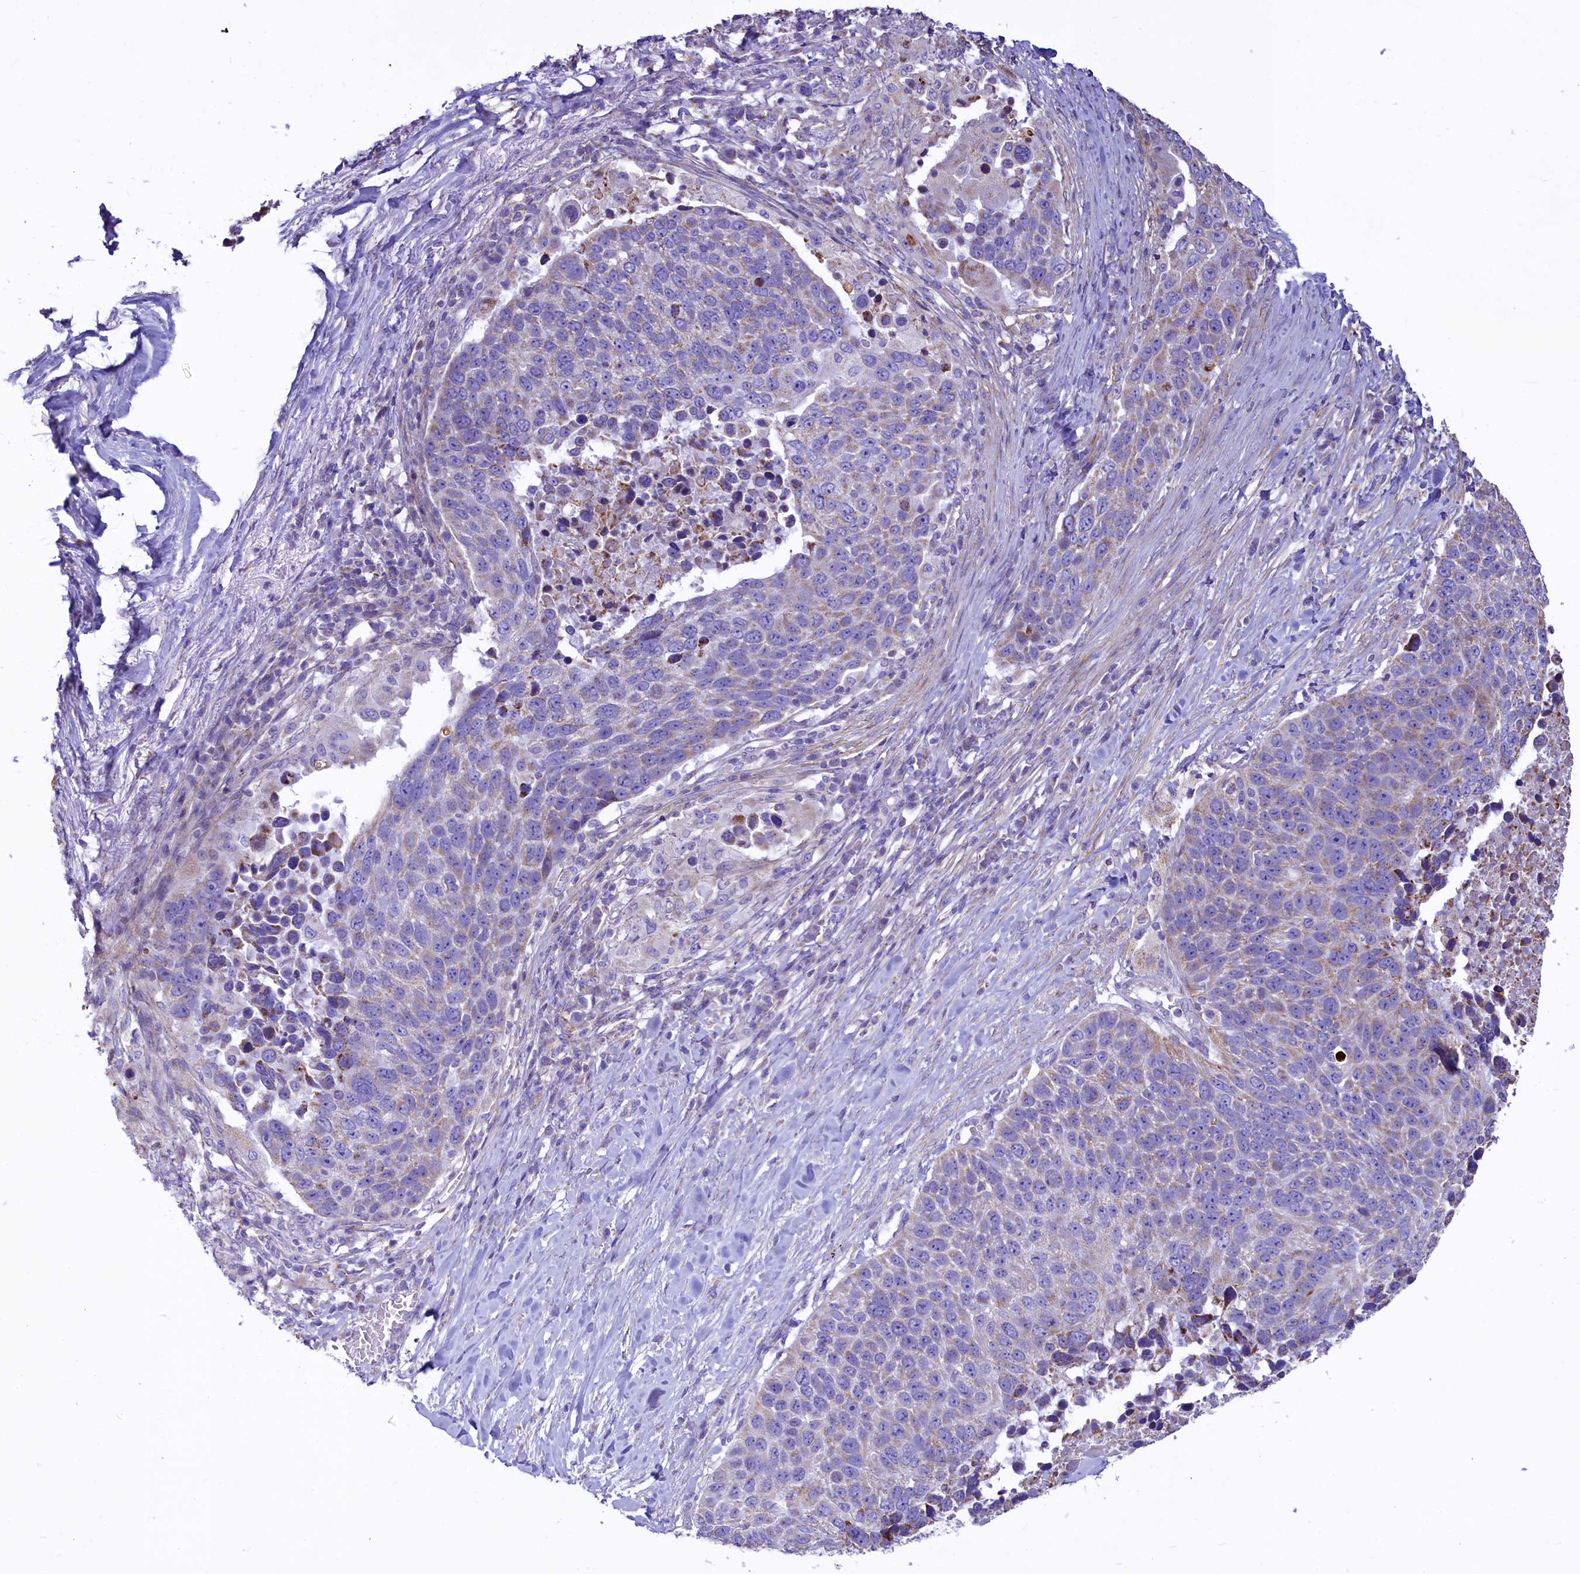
{"staining": {"intensity": "weak", "quantity": "<25%", "location": "cytoplasmic/membranous"}, "tissue": "lung cancer", "cell_type": "Tumor cells", "image_type": "cancer", "snomed": [{"axis": "morphology", "description": "Normal tissue, NOS"}, {"axis": "morphology", "description": "Squamous cell carcinoma, NOS"}, {"axis": "topography", "description": "Lymph node"}, {"axis": "topography", "description": "Lung"}], "caption": "Tumor cells are negative for brown protein staining in lung cancer (squamous cell carcinoma).", "gene": "VWCE", "patient": {"sex": "male", "age": 66}}